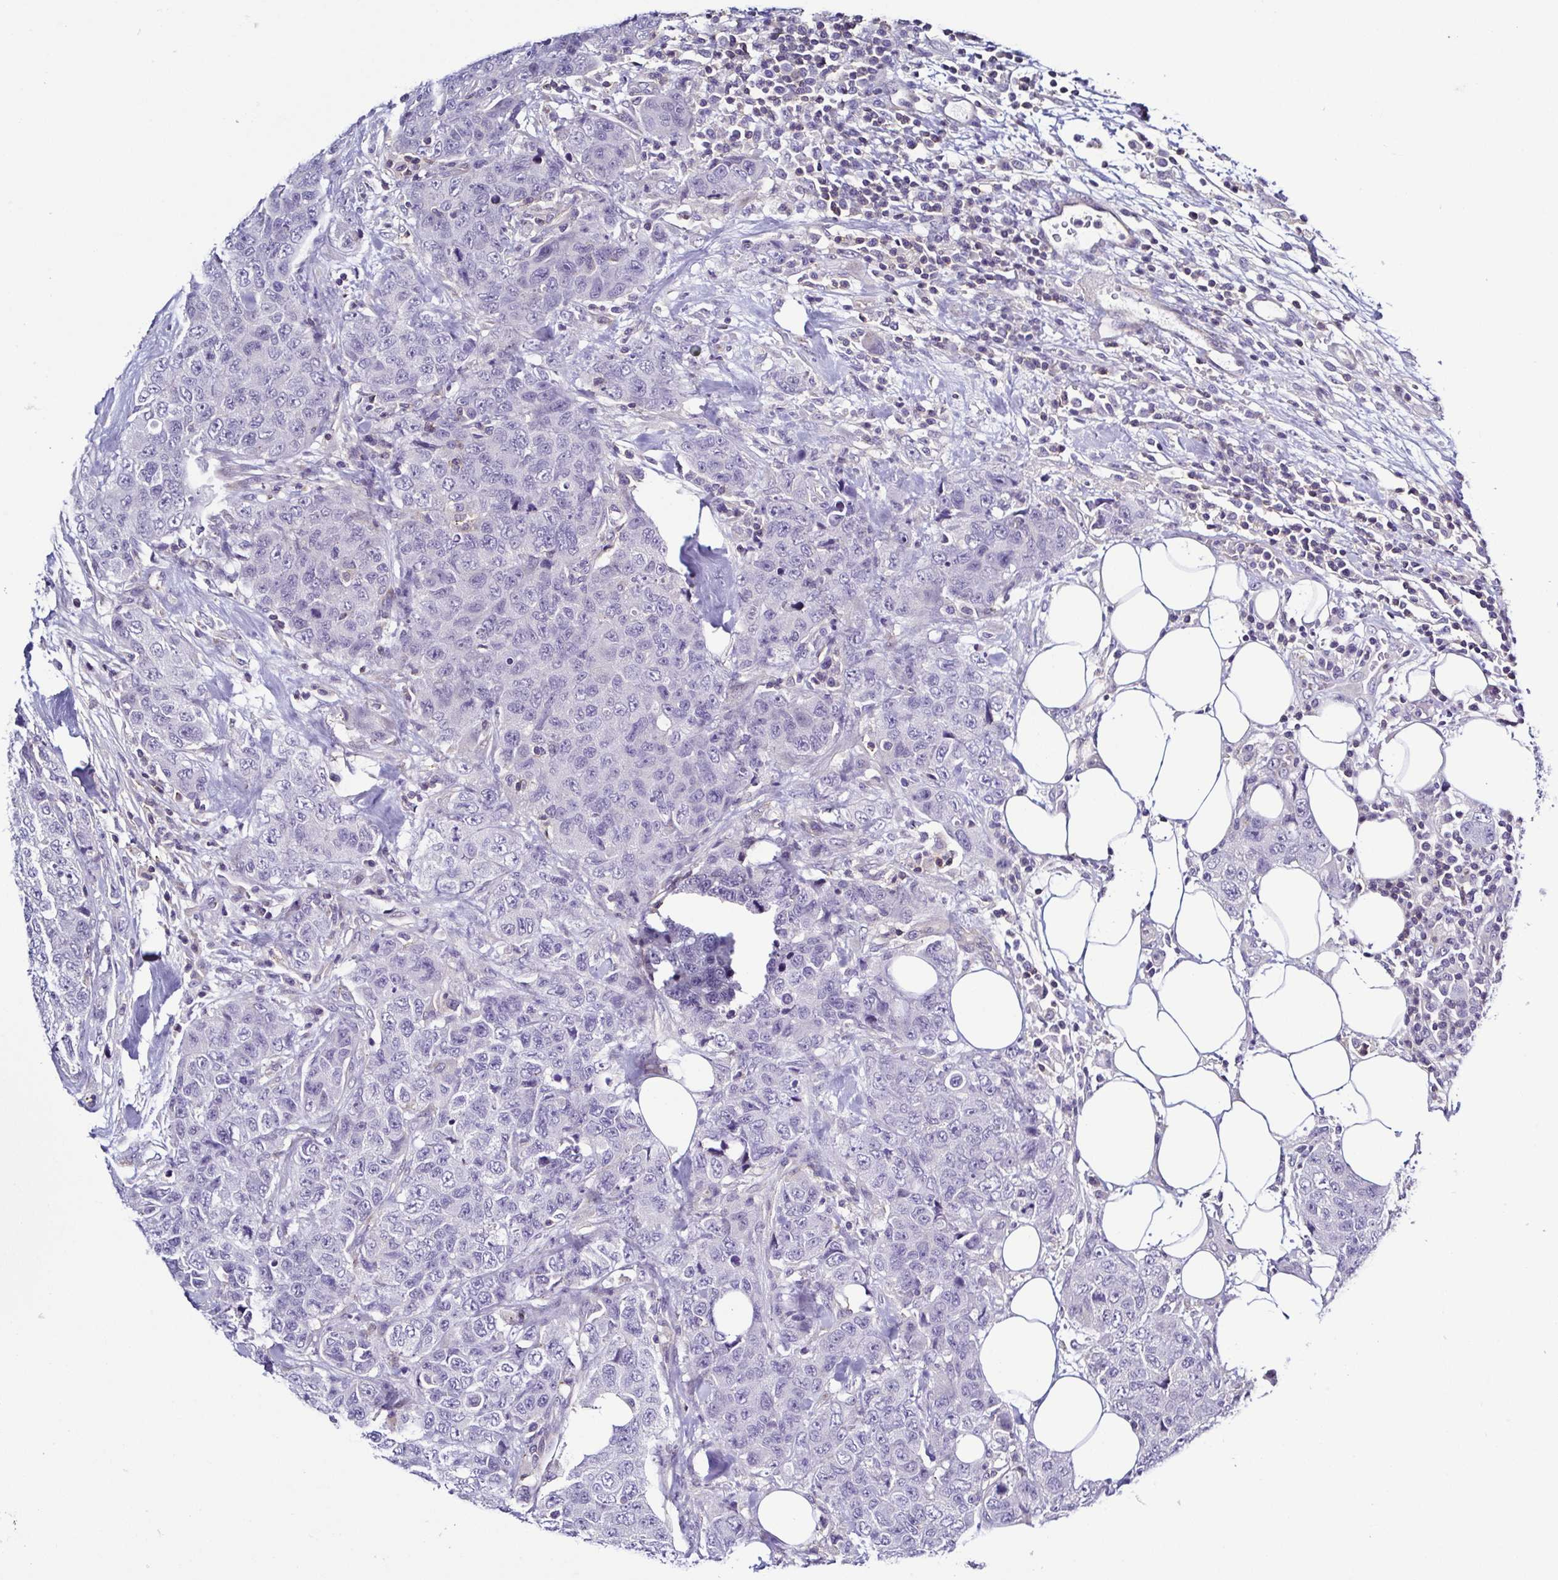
{"staining": {"intensity": "negative", "quantity": "none", "location": "none"}, "tissue": "urothelial cancer", "cell_type": "Tumor cells", "image_type": "cancer", "snomed": [{"axis": "morphology", "description": "Urothelial carcinoma, High grade"}, {"axis": "topography", "description": "Urinary bladder"}], "caption": "Tumor cells show no significant protein positivity in urothelial carcinoma (high-grade).", "gene": "TNNT2", "patient": {"sex": "female", "age": 78}}